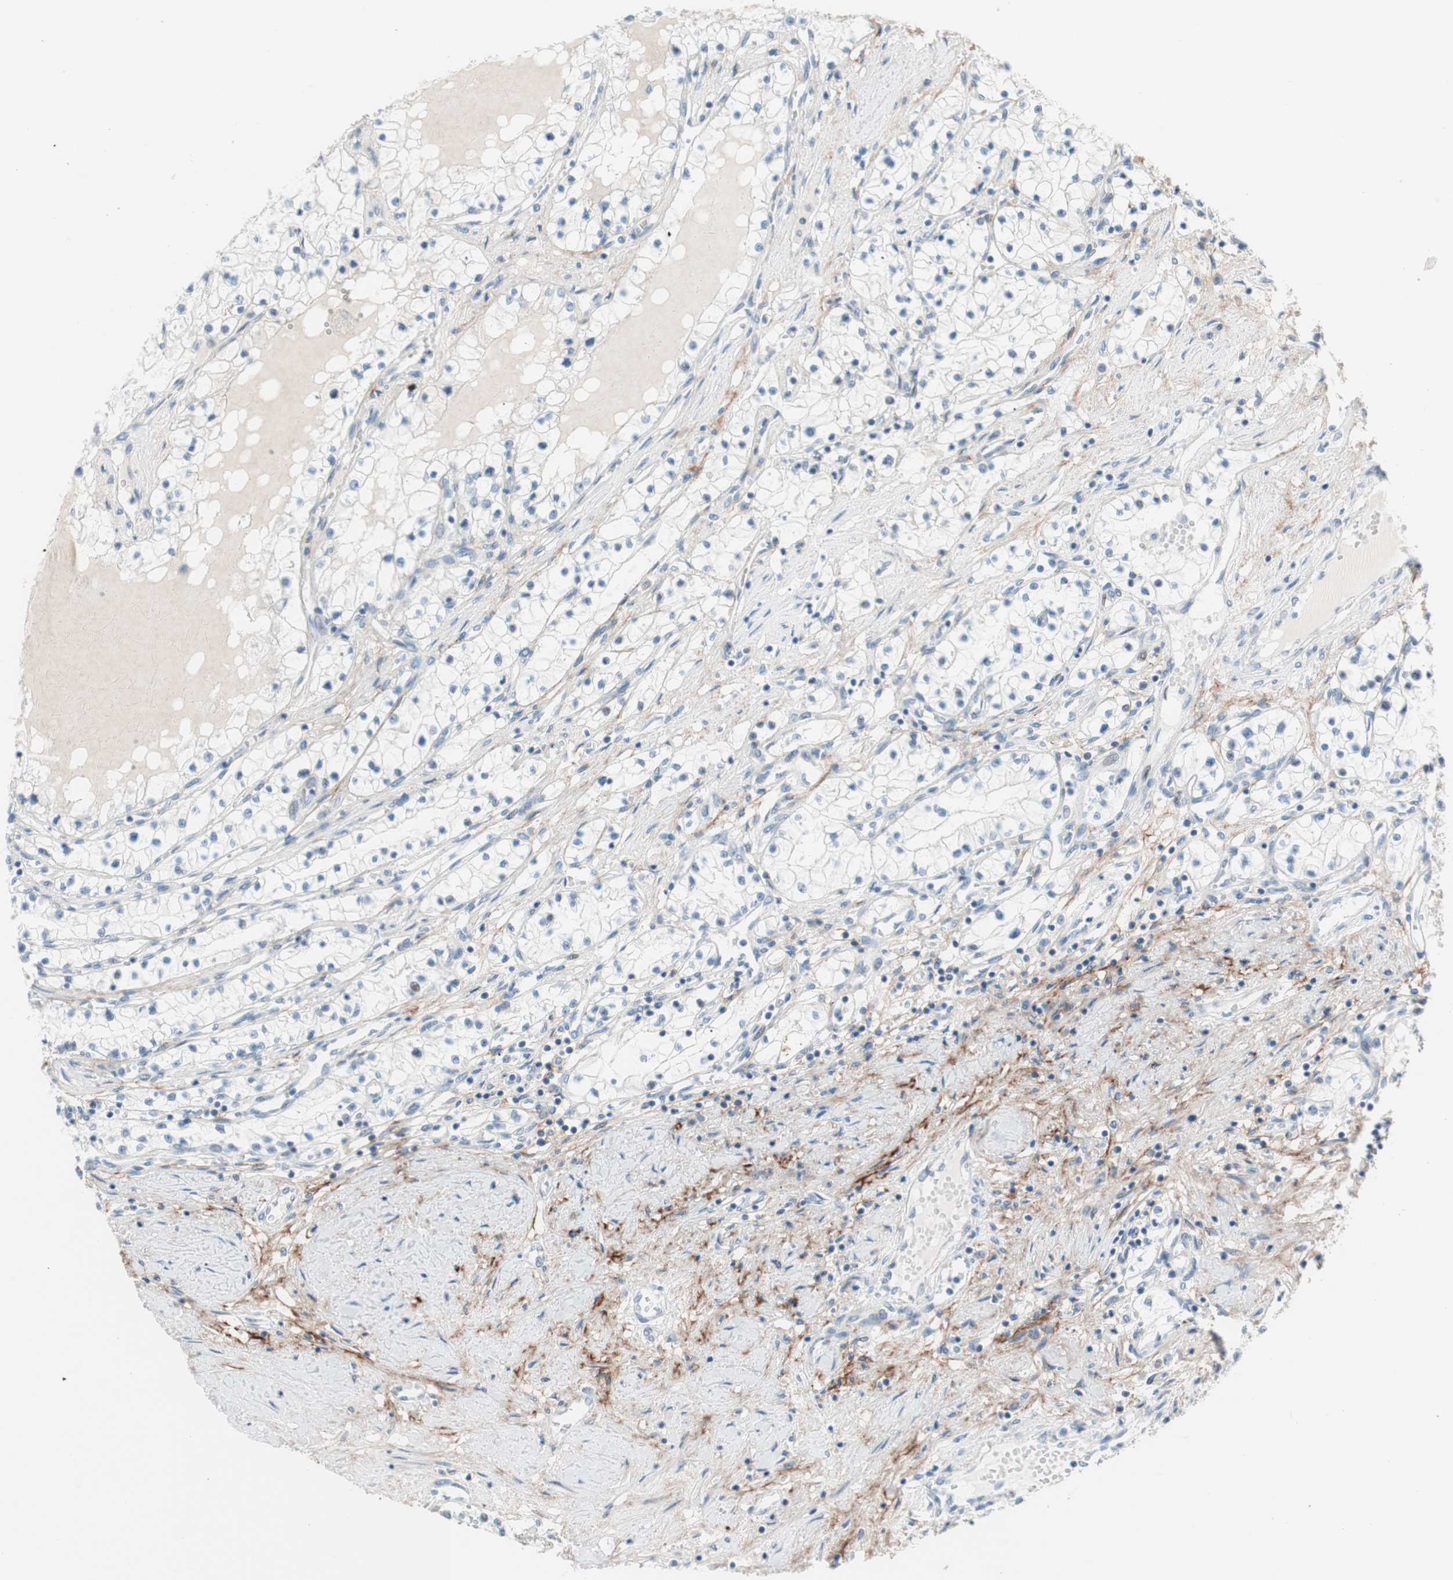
{"staining": {"intensity": "negative", "quantity": "none", "location": "none"}, "tissue": "renal cancer", "cell_type": "Tumor cells", "image_type": "cancer", "snomed": [{"axis": "morphology", "description": "Adenocarcinoma, NOS"}, {"axis": "topography", "description": "Kidney"}], "caption": "There is no significant expression in tumor cells of renal cancer. (DAB (3,3'-diaminobenzidine) immunohistochemistry (IHC), high magnification).", "gene": "FOSL1", "patient": {"sex": "male", "age": 68}}